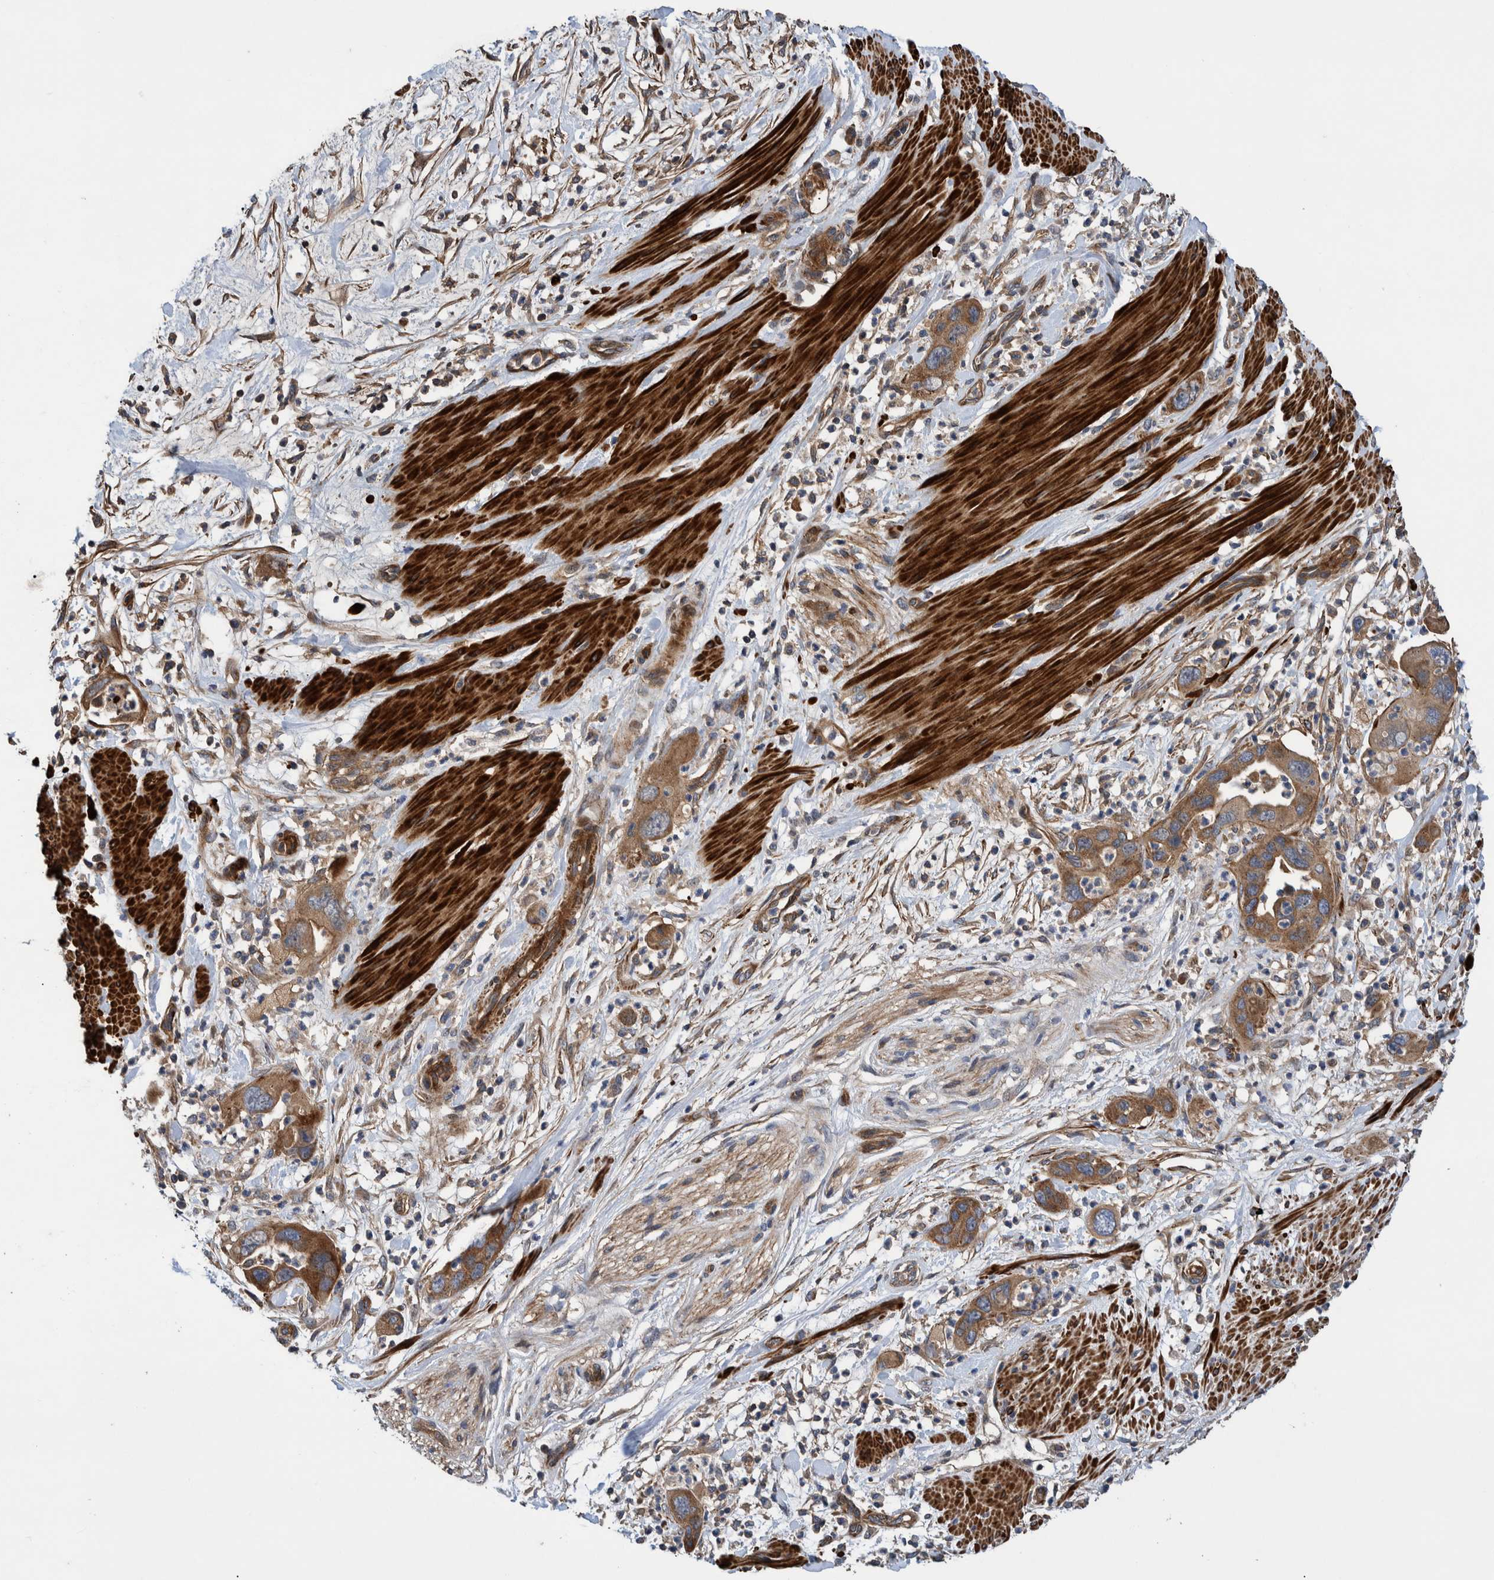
{"staining": {"intensity": "moderate", "quantity": ">75%", "location": "cytoplasmic/membranous"}, "tissue": "pancreatic cancer", "cell_type": "Tumor cells", "image_type": "cancer", "snomed": [{"axis": "morphology", "description": "Adenocarcinoma, NOS"}, {"axis": "topography", "description": "Pancreas"}], "caption": "Human adenocarcinoma (pancreatic) stained with a brown dye displays moderate cytoplasmic/membranous positive staining in about >75% of tumor cells.", "gene": "GRPEL2", "patient": {"sex": "female", "age": 71}}